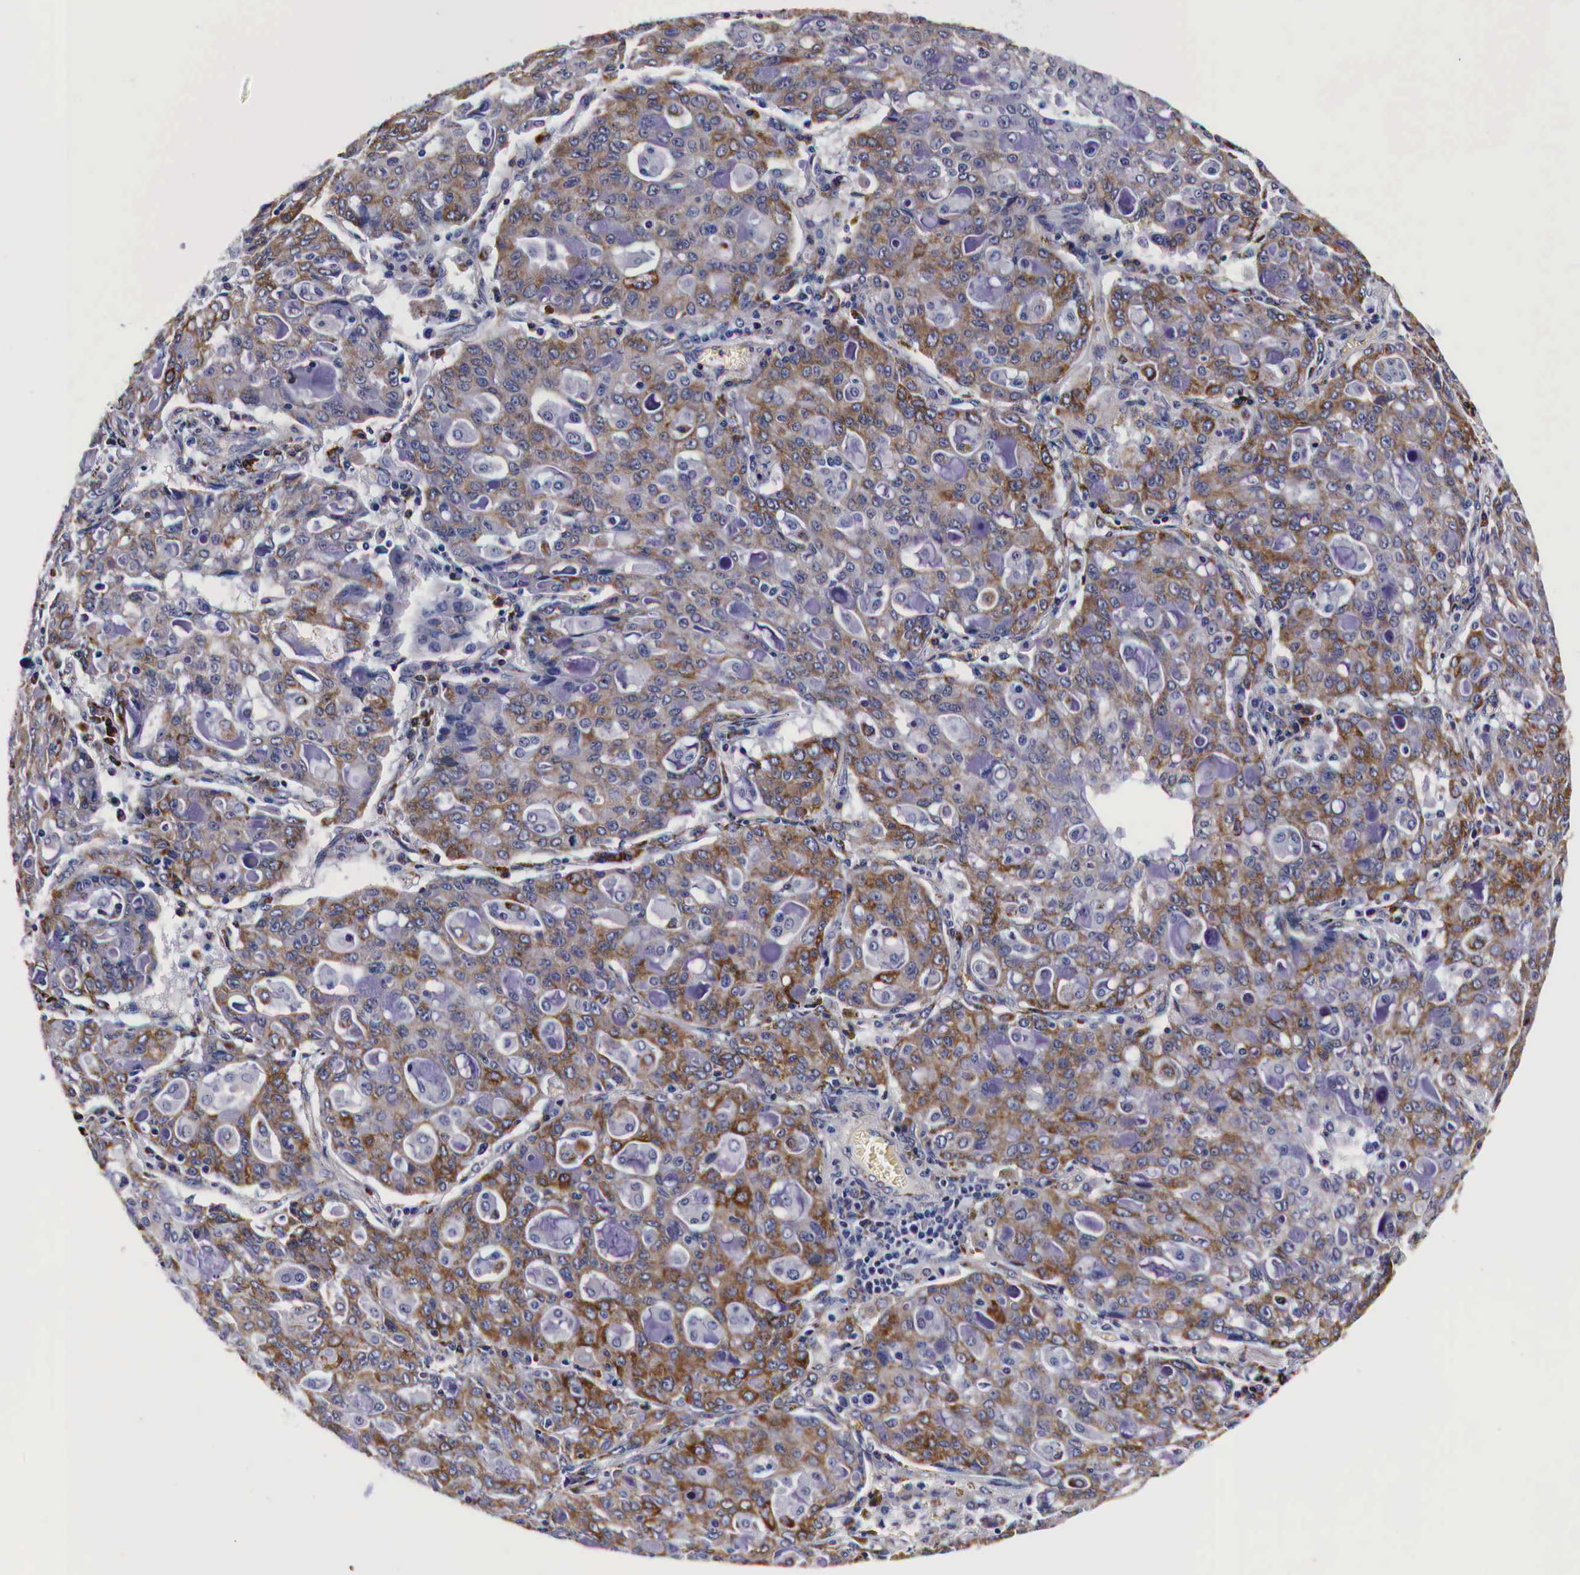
{"staining": {"intensity": "moderate", "quantity": ">75%", "location": "cytoplasmic/membranous"}, "tissue": "lung cancer", "cell_type": "Tumor cells", "image_type": "cancer", "snomed": [{"axis": "morphology", "description": "Adenocarcinoma, NOS"}, {"axis": "topography", "description": "Lung"}], "caption": "Immunohistochemical staining of lung cancer (adenocarcinoma) displays medium levels of moderate cytoplasmic/membranous protein positivity in about >75% of tumor cells.", "gene": "CKAP4", "patient": {"sex": "female", "age": 44}}